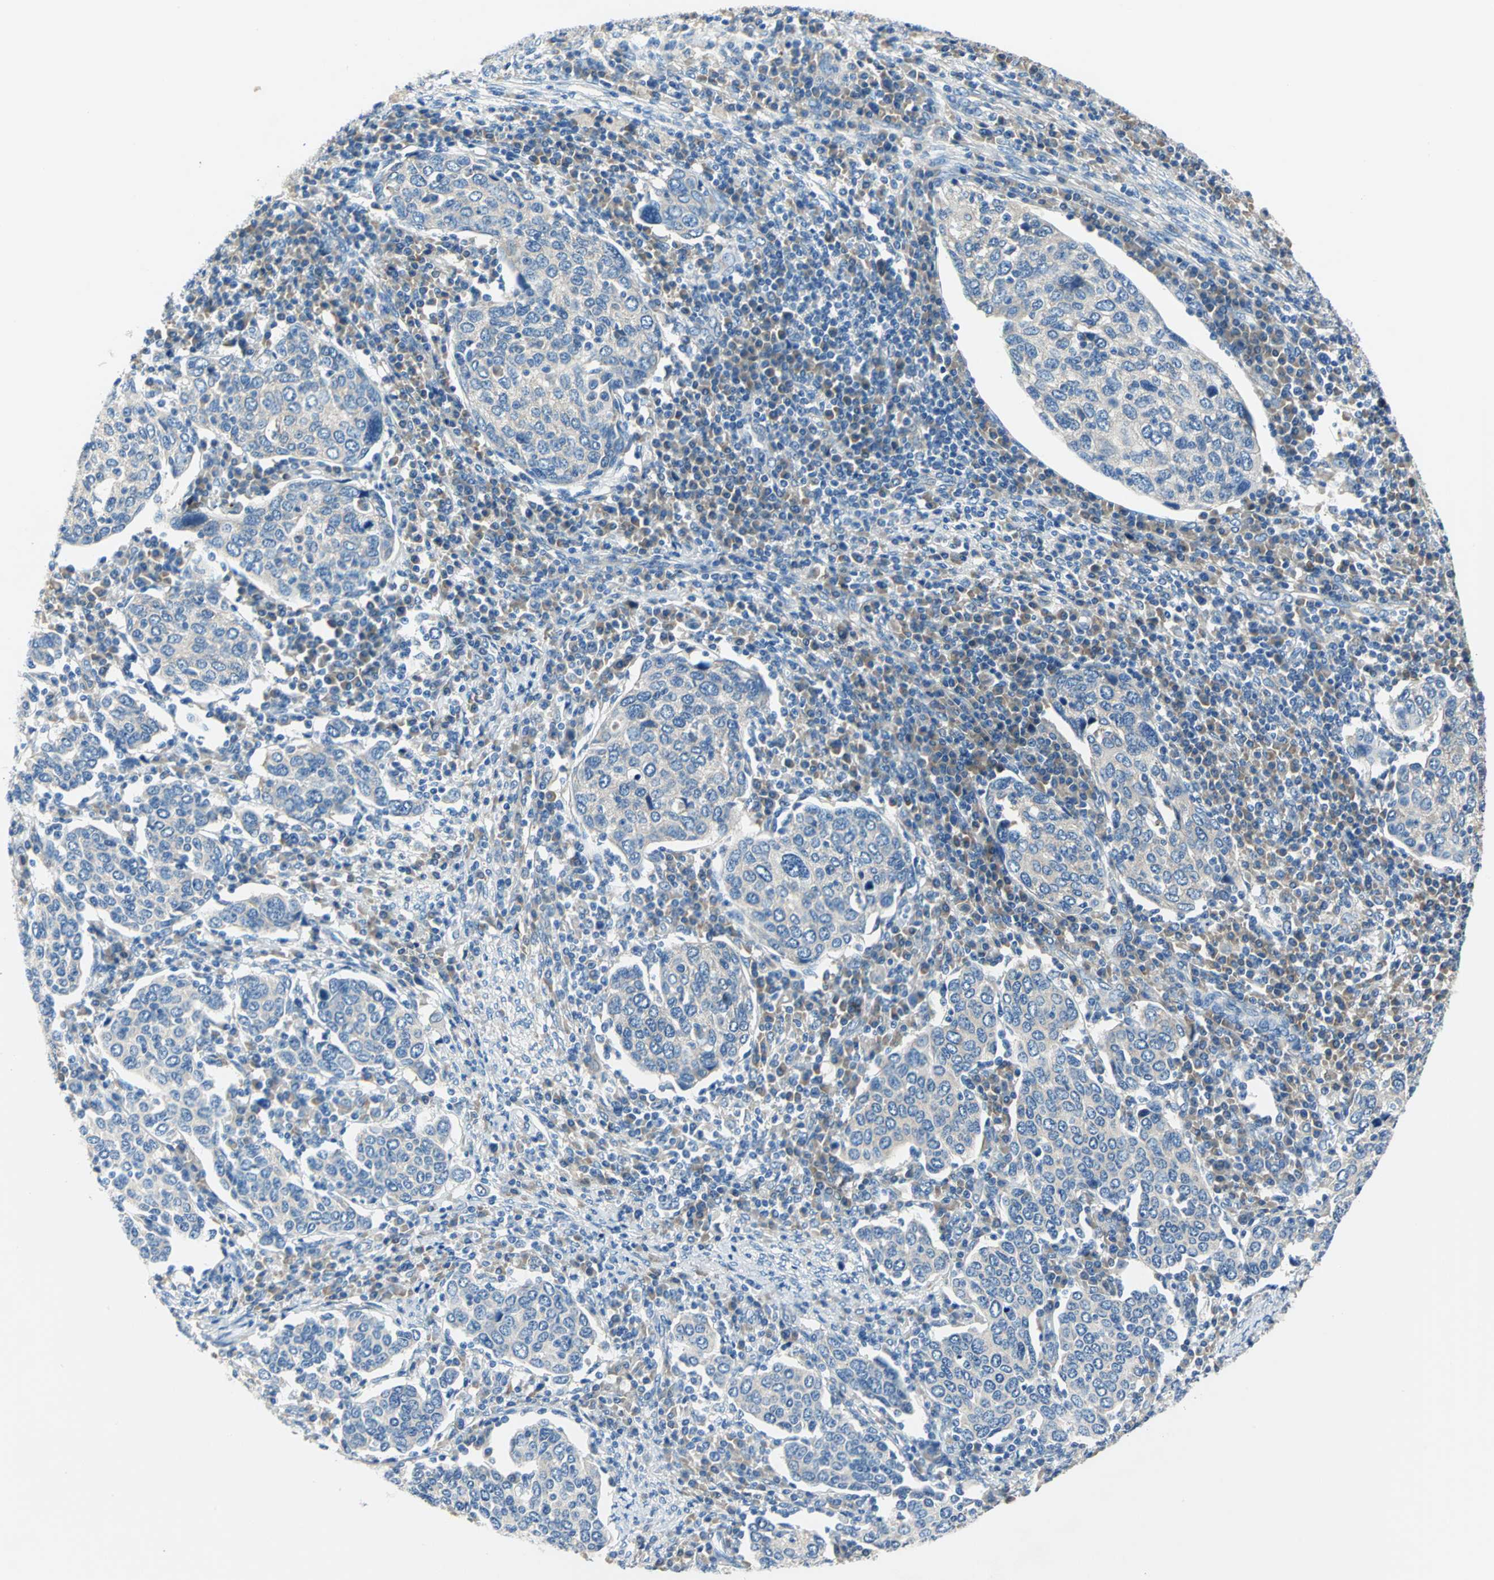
{"staining": {"intensity": "negative", "quantity": "none", "location": "none"}, "tissue": "cervical cancer", "cell_type": "Tumor cells", "image_type": "cancer", "snomed": [{"axis": "morphology", "description": "Squamous cell carcinoma, NOS"}, {"axis": "topography", "description": "Cervix"}], "caption": "A photomicrograph of human cervical cancer (squamous cell carcinoma) is negative for staining in tumor cells. (IHC, brightfield microscopy, high magnification).", "gene": "TRIM25", "patient": {"sex": "female", "age": 40}}